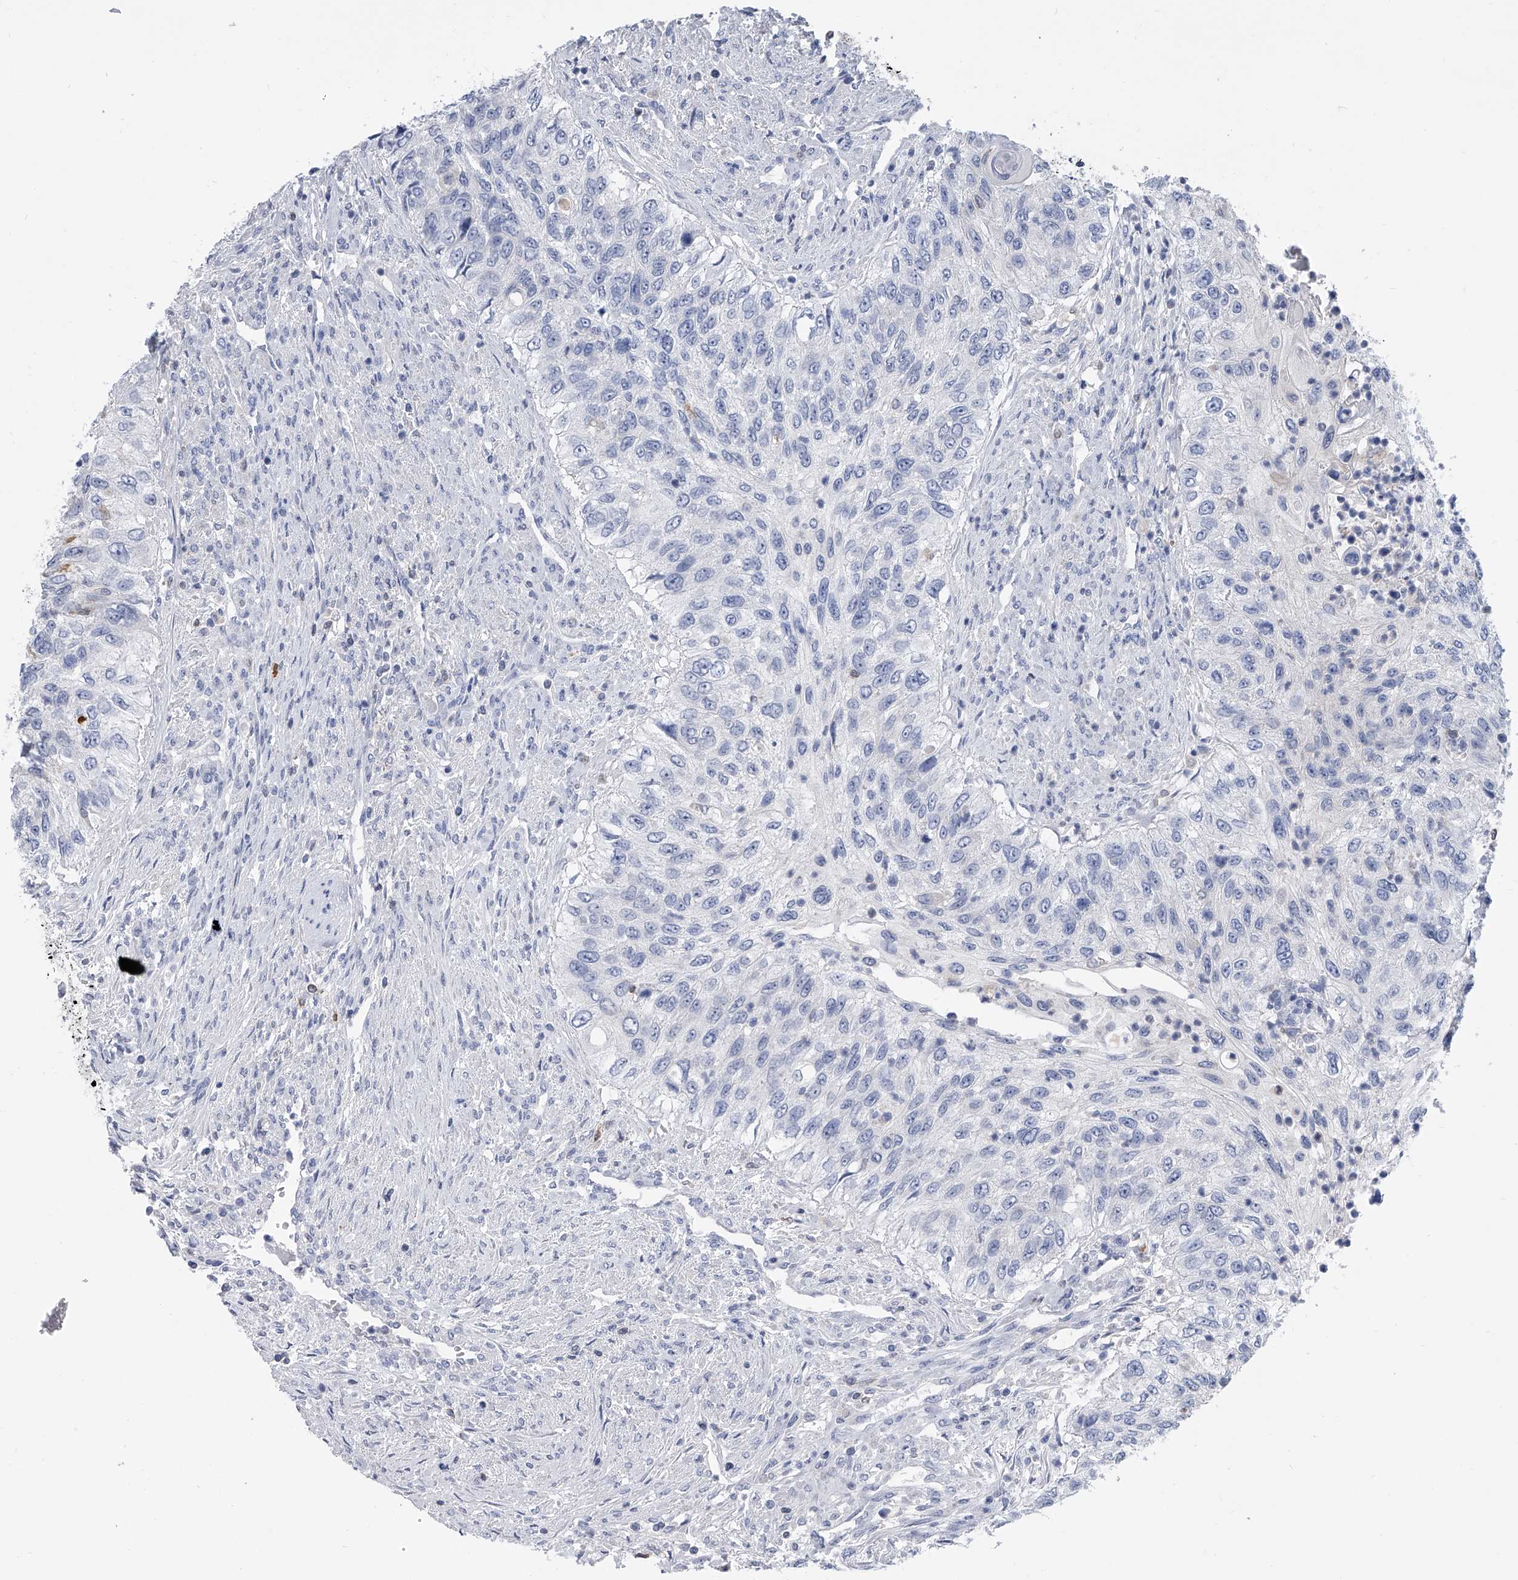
{"staining": {"intensity": "negative", "quantity": "none", "location": "none"}, "tissue": "urothelial cancer", "cell_type": "Tumor cells", "image_type": "cancer", "snomed": [{"axis": "morphology", "description": "Urothelial carcinoma, High grade"}, {"axis": "topography", "description": "Urinary bladder"}], "caption": "Immunohistochemistry (IHC) of urothelial cancer exhibits no staining in tumor cells.", "gene": "SERPINB9", "patient": {"sex": "female", "age": 60}}